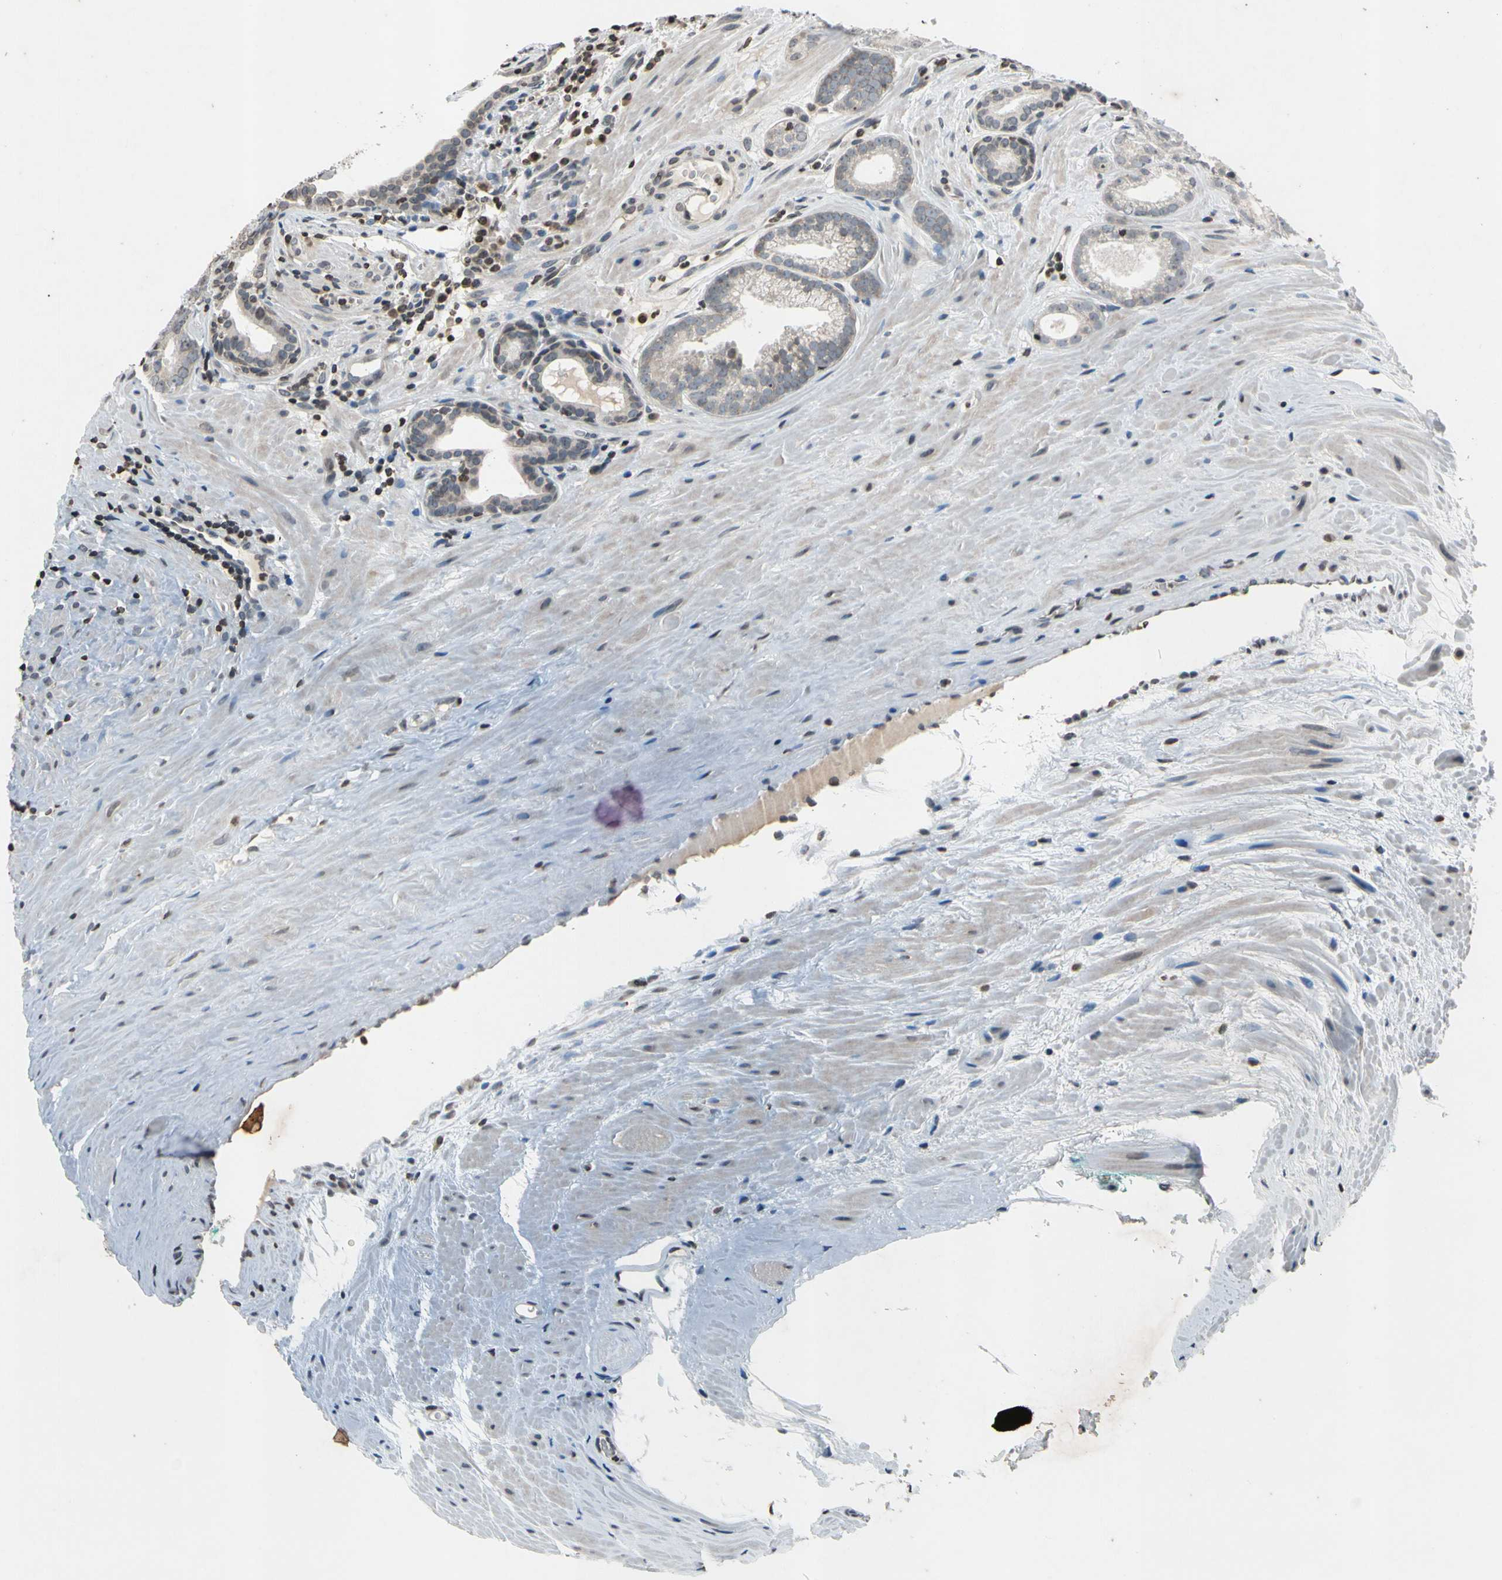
{"staining": {"intensity": "weak", "quantity": ">75%", "location": "cytoplasmic/membranous"}, "tissue": "prostate cancer", "cell_type": "Tumor cells", "image_type": "cancer", "snomed": [{"axis": "morphology", "description": "Adenocarcinoma, Low grade"}, {"axis": "topography", "description": "Prostate"}], "caption": "Human prostate cancer stained for a protein (brown) demonstrates weak cytoplasmic/membranous positive staining in approximately >75% of tumor cells.", "gene": "CLDN11", "patient": {"sex": "male", "age": 57}}